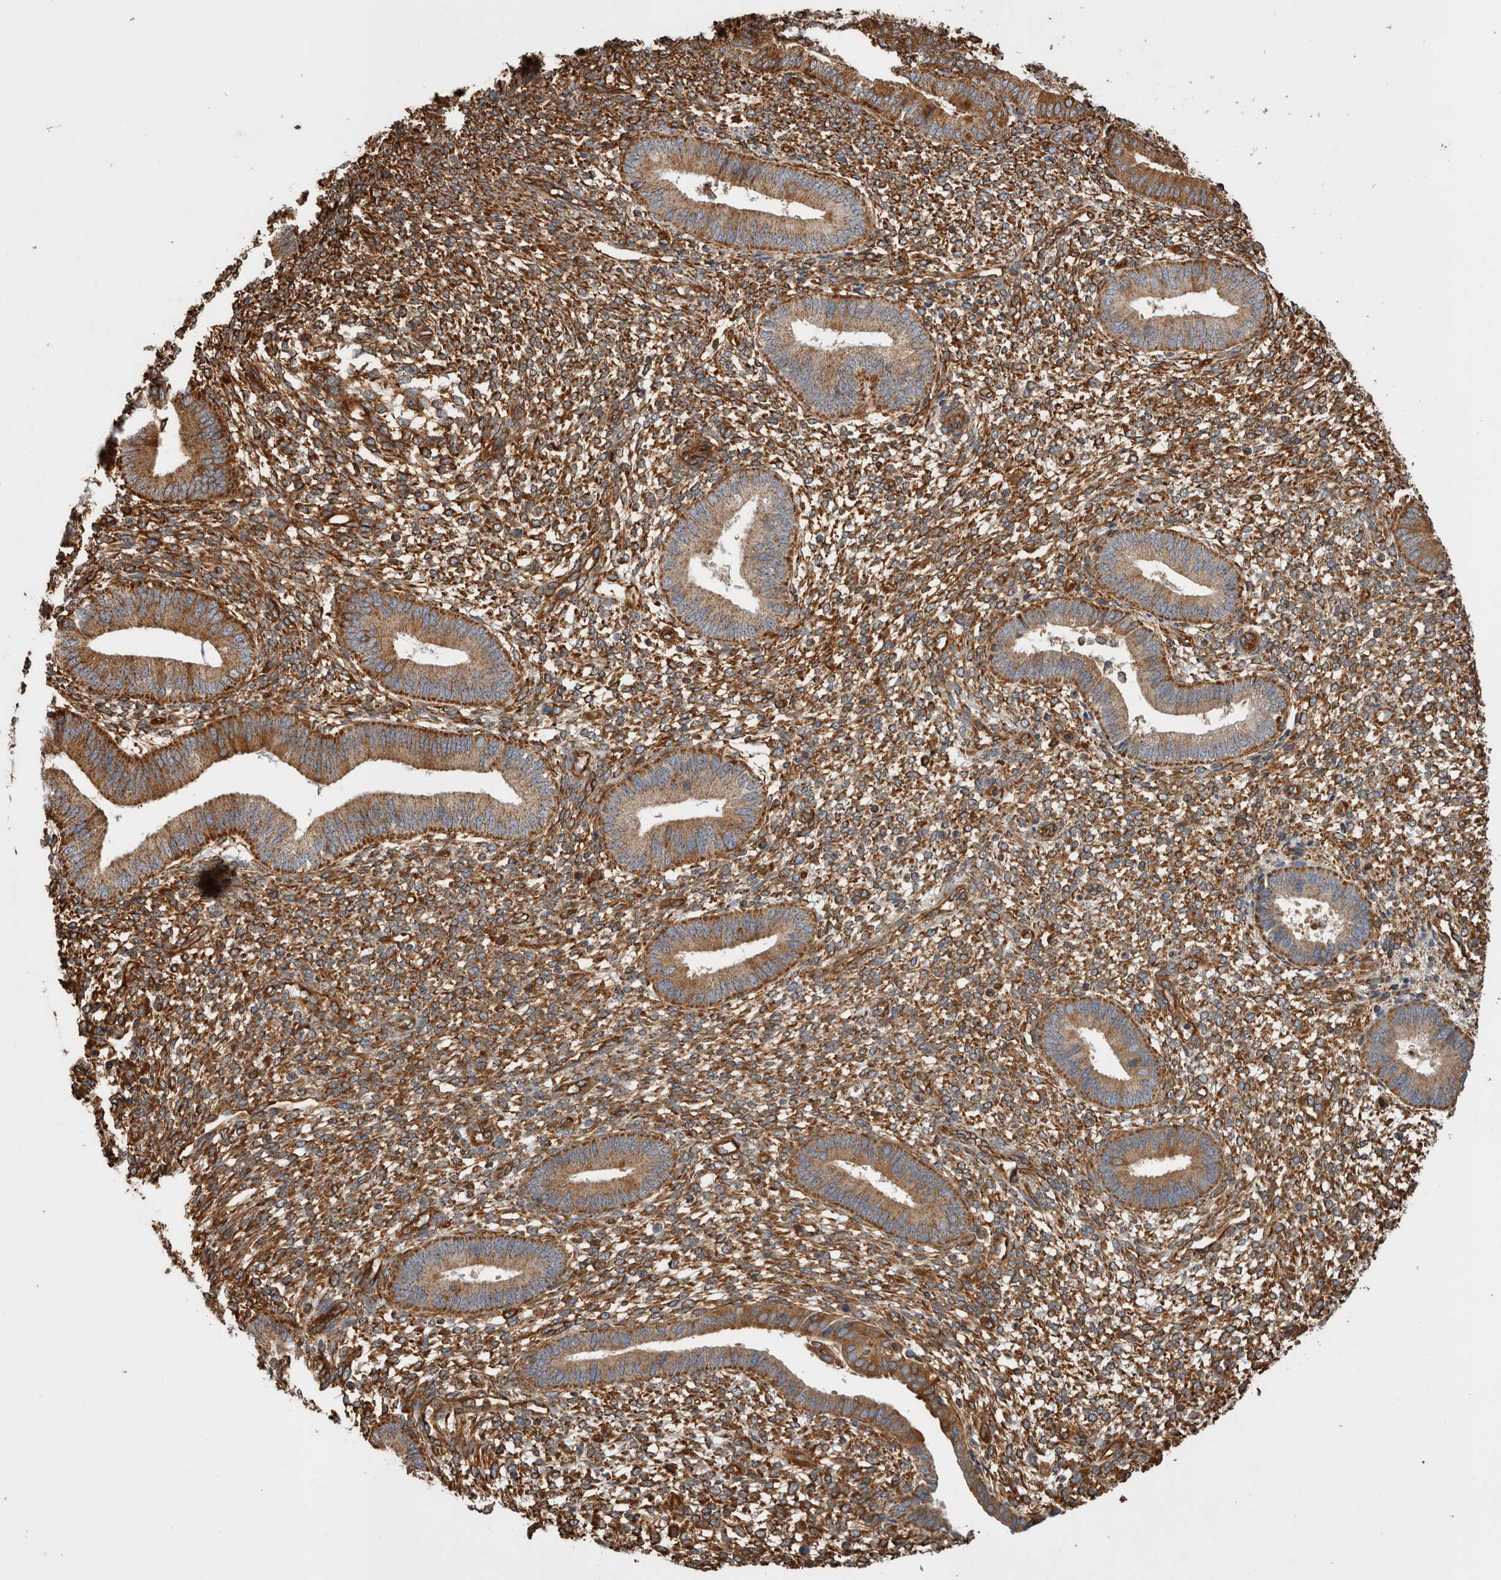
{"staining": {"intensity": "strong", "quantity": "25%-75%", "location": "cytoplasmic/membranous"}, "tissue": "endometrium", "cell_type": "Cells in endometrial stroma", "image_type": "normal", "snomed": [{"axis": "morphology", "description": "Normal tissue, NOS"}, {"axis": "topography", "description": "Endometrium"}], "caption": "Protein expression analysis of normal human endometrium reveals strong cytoplasmic/membranous expression in about 25%-75% of cells in endometrial stroma.", "gene": "ZNF397", "patient": {"sex": "female", "age": 46}}